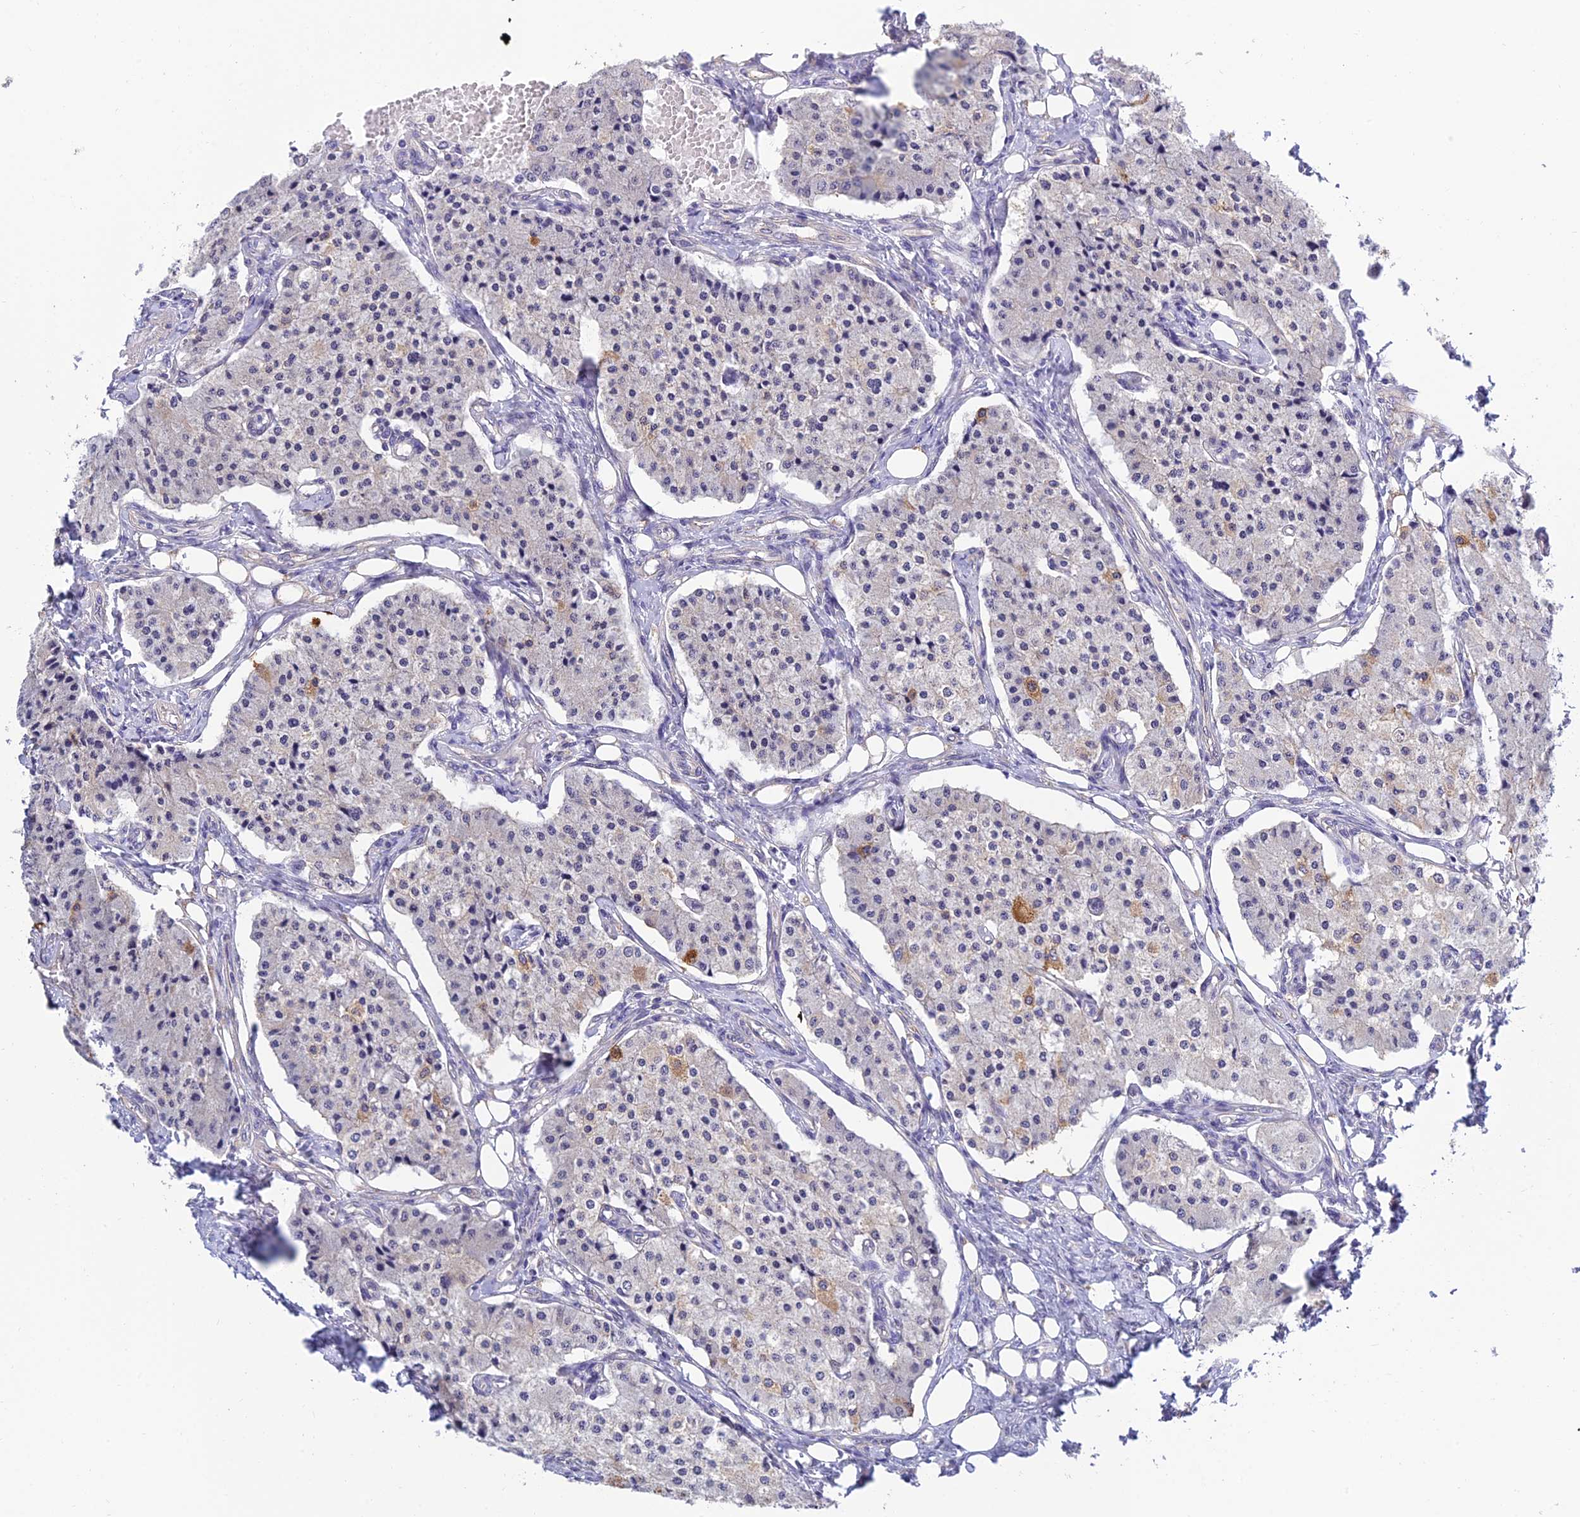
{"staining": {"intensity": "moderate", "quantity": "<25%", "location": "cytoplasmic/membranous"}, "tissue": "carcinoid", "cell_type": "Tumor cells", "image_type": "cancer", "snomed": [{"axis": "morphology", "description": "Carcinoid, malignant, NOS"}, {"axis": "topography", "description": "Colon"}], "caption": "This image demonstrates immunohistochemistry staining of carcinoid, with low moderate cytoplasmic/membranous positivity in about <25% of tumor cells.", "gene": "HOXB1", "patient": {"sex": "female", "age": 52}}